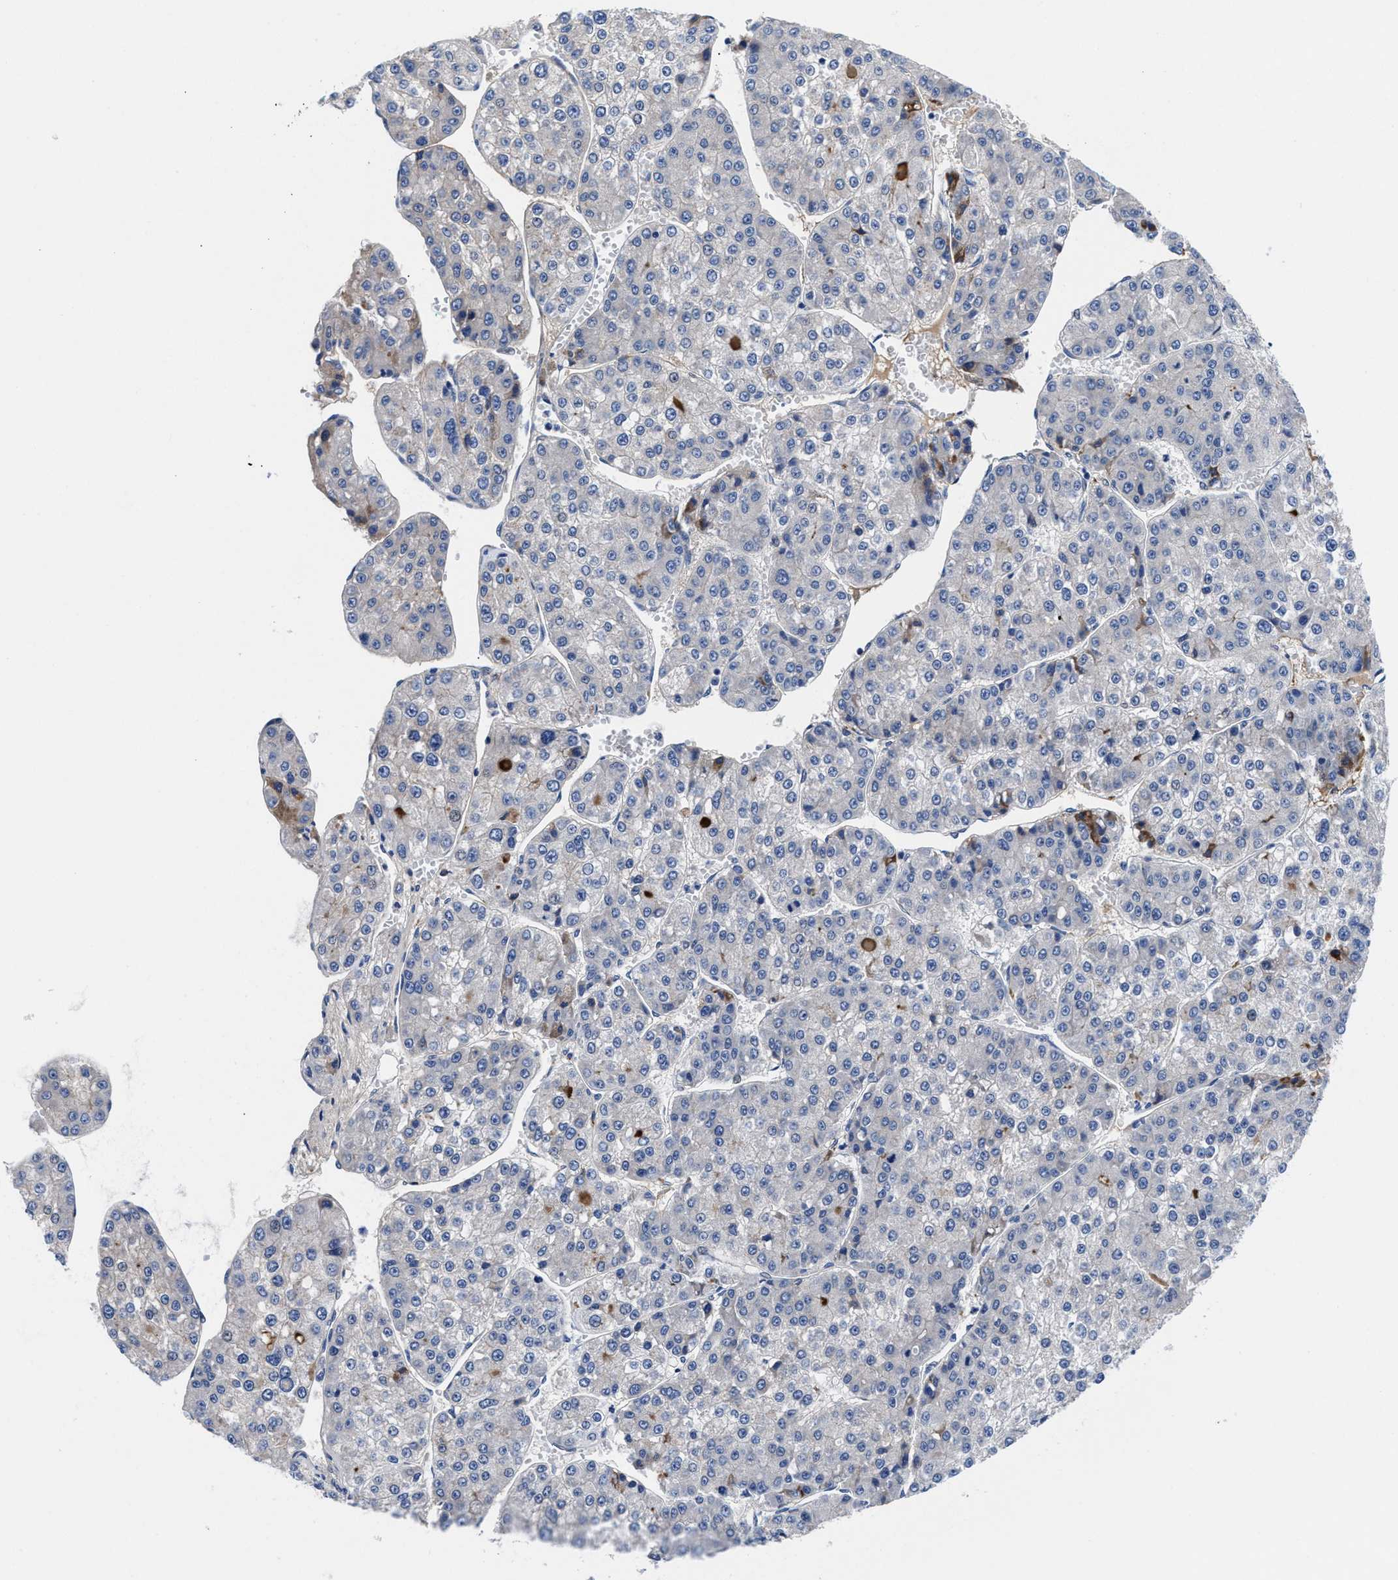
{"staining": {"intensity": "negative", "quantity": "none", "location": "none"}, "tissue": "liver cancer", "cell_type": "Tumor cells", "image_type": "cancer", "snomed": [{"axis": "morphology", "description": "Carcinoma, Hepatocellular, NOS"}, {"axis": "topography", "description": "Liver"}], "caption": "Tumor cells are negative for protein expression in human hepatocellular carcinoma (liver).", "gene": "DHRS13", "patient": {"sex": "female", "age": 73}}